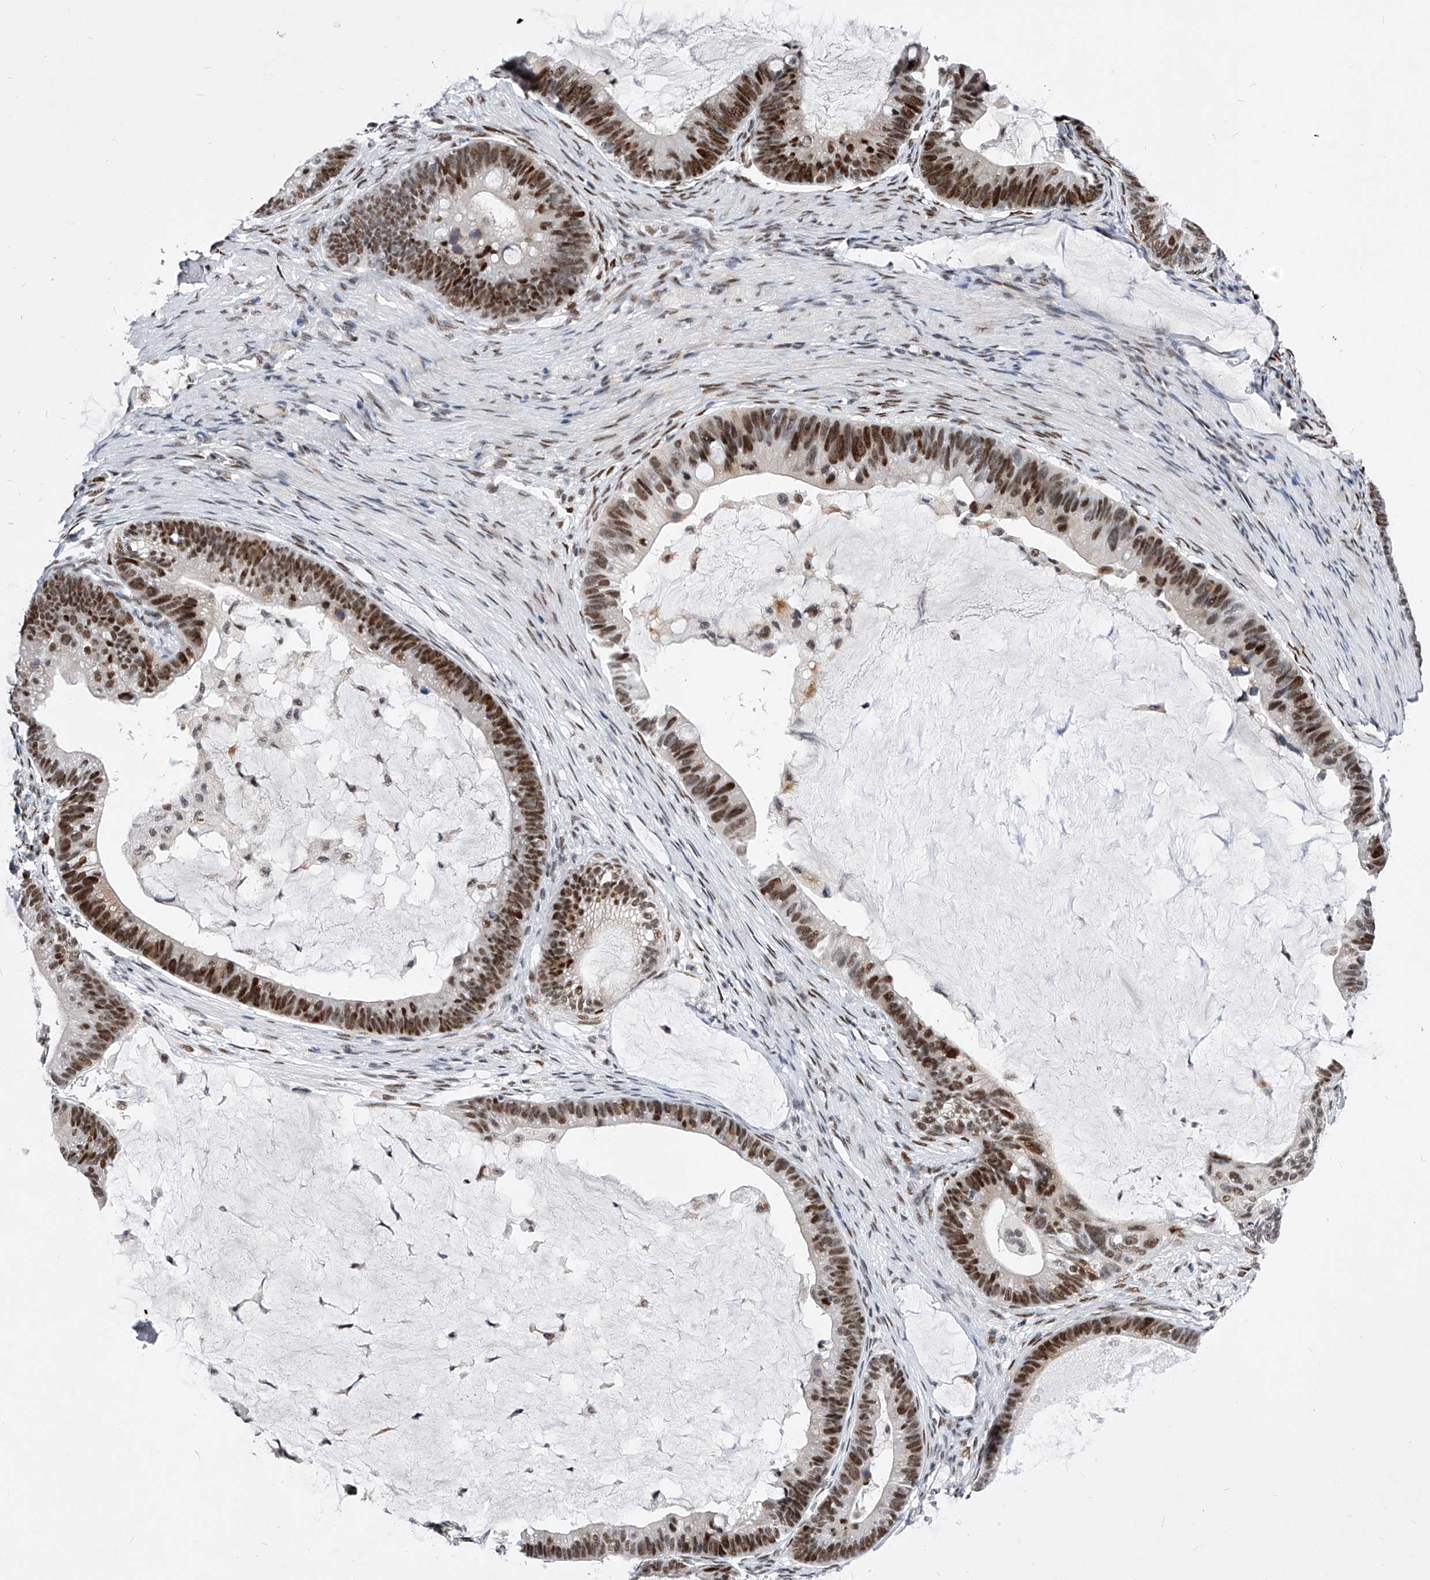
{"staining": {"intensity": "moderate", "quantity": ">75%", "location": "nuclear"}, "tissue": "ovarian cancer", "cell_type": "Tumor cells", "image_type": "cancer", "snomed": [{"axis": "morphology", "description": "Cystadenocarcinoma, mucinous, NOS"}, {"axis": "topography", "description": "Ovary"}], "caption": "Immunohistochemistry staining of ovarian cancer, which displays medium levels of moderate nuclear positivity in approximately >75% of tumor cells indicating moderate nuclear protein positivity. The staining was performed using DAB (3,3'-diaminobenzidine) (brown) for protein detection and nuclei were counterstained in hematoxylin (blue).", "gene": "TESK2", "patient": {"sex": "female", "age": 61}}